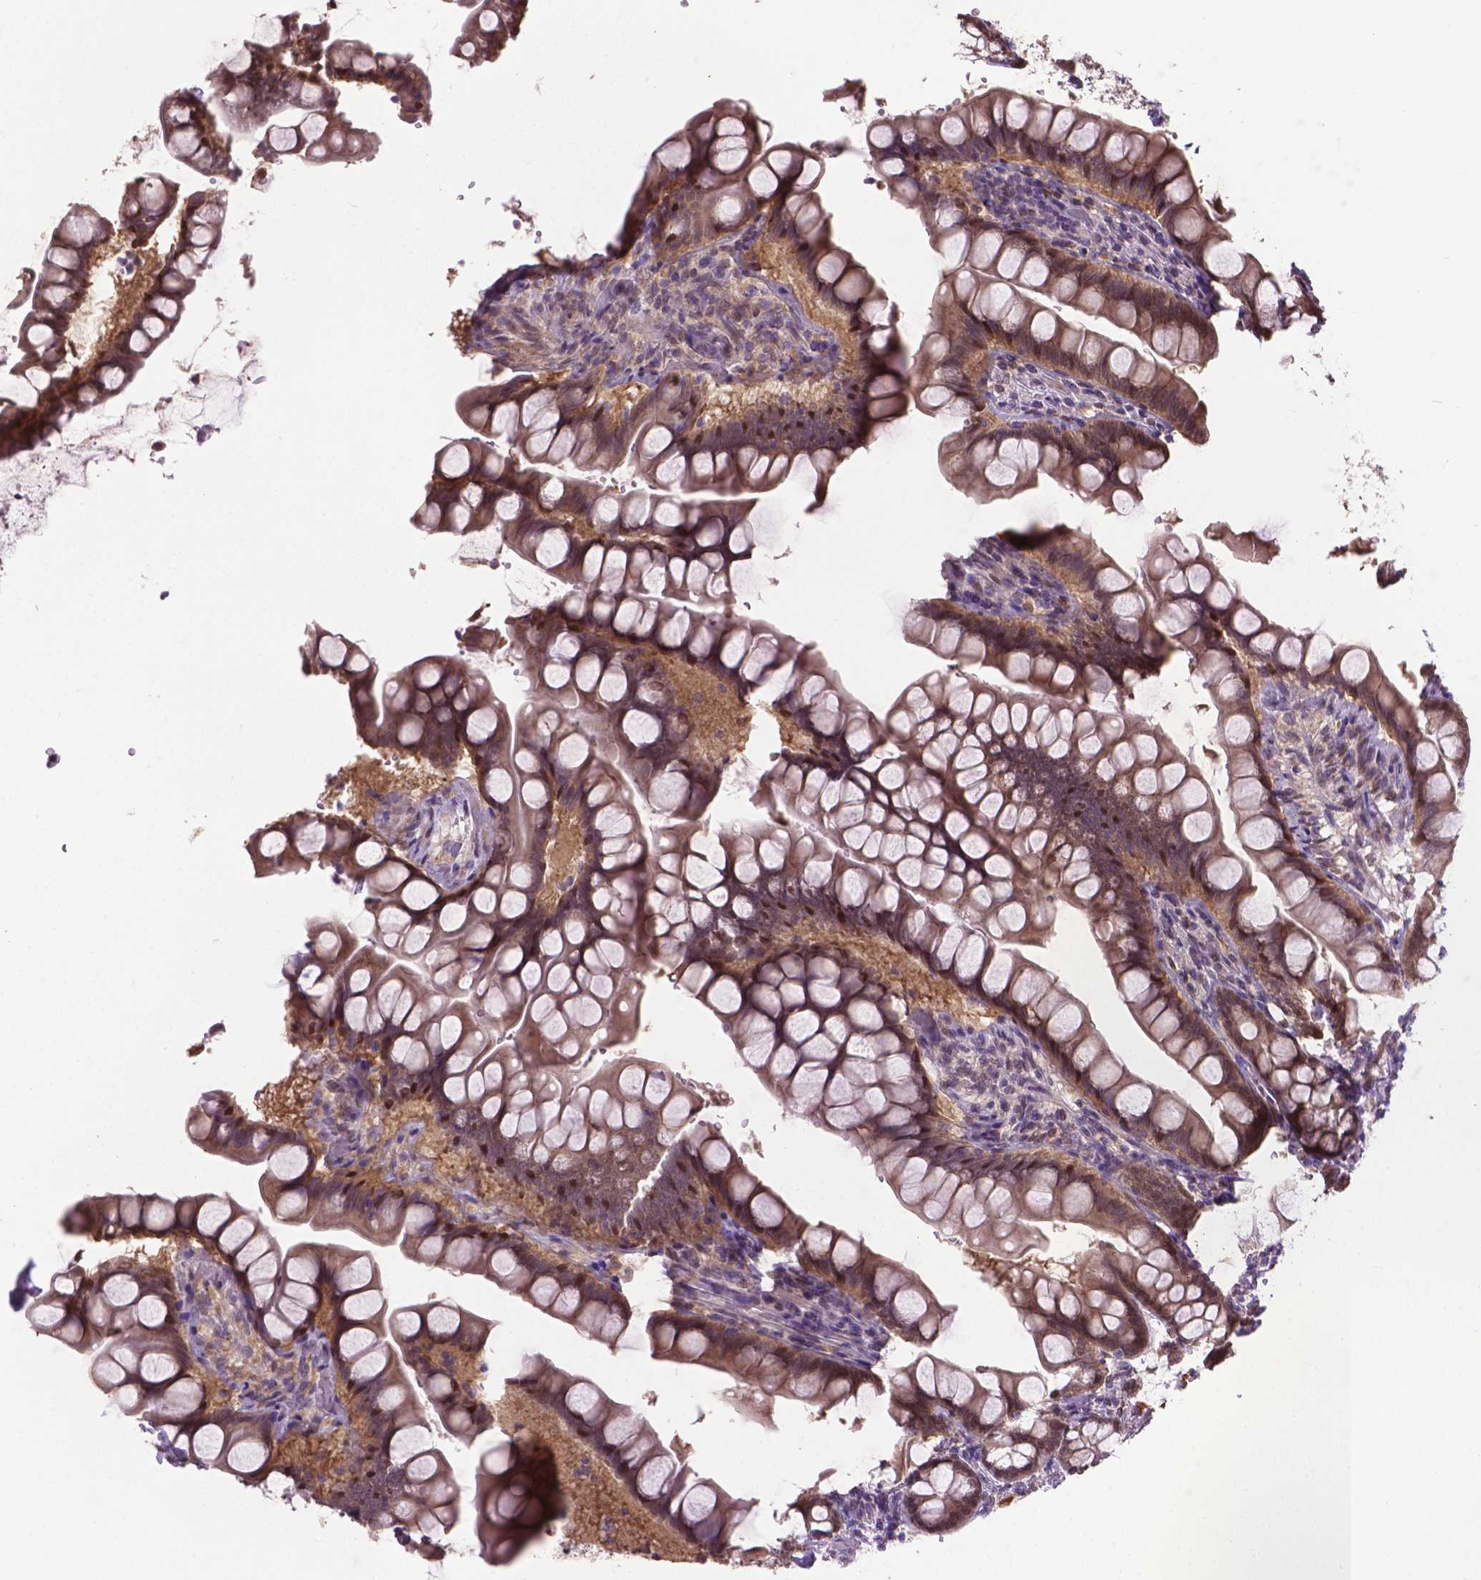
{"staining": {"intensity": "moderate", "quantity": "25%-75%", "location": "cytoplasmic/membranous,nuclear"}, "tissue": "small intestine", "cell_type": "Glandular cells", "image_type": "normal", "snomed": [{"axis": "morphology", "description": "Normal tissue, NOS"}, {"axis": "topography", "description": "Small intestine"}], "caption": "IHC of unremarkable small intestine demonstrates medium levels of moderate cytoplasmic/membranous,nuclear positivity in approximately 25%-75% of glandular cells.", "gene": "ENSG00000289700", "patient": {"sex": "male", "age": 70}}